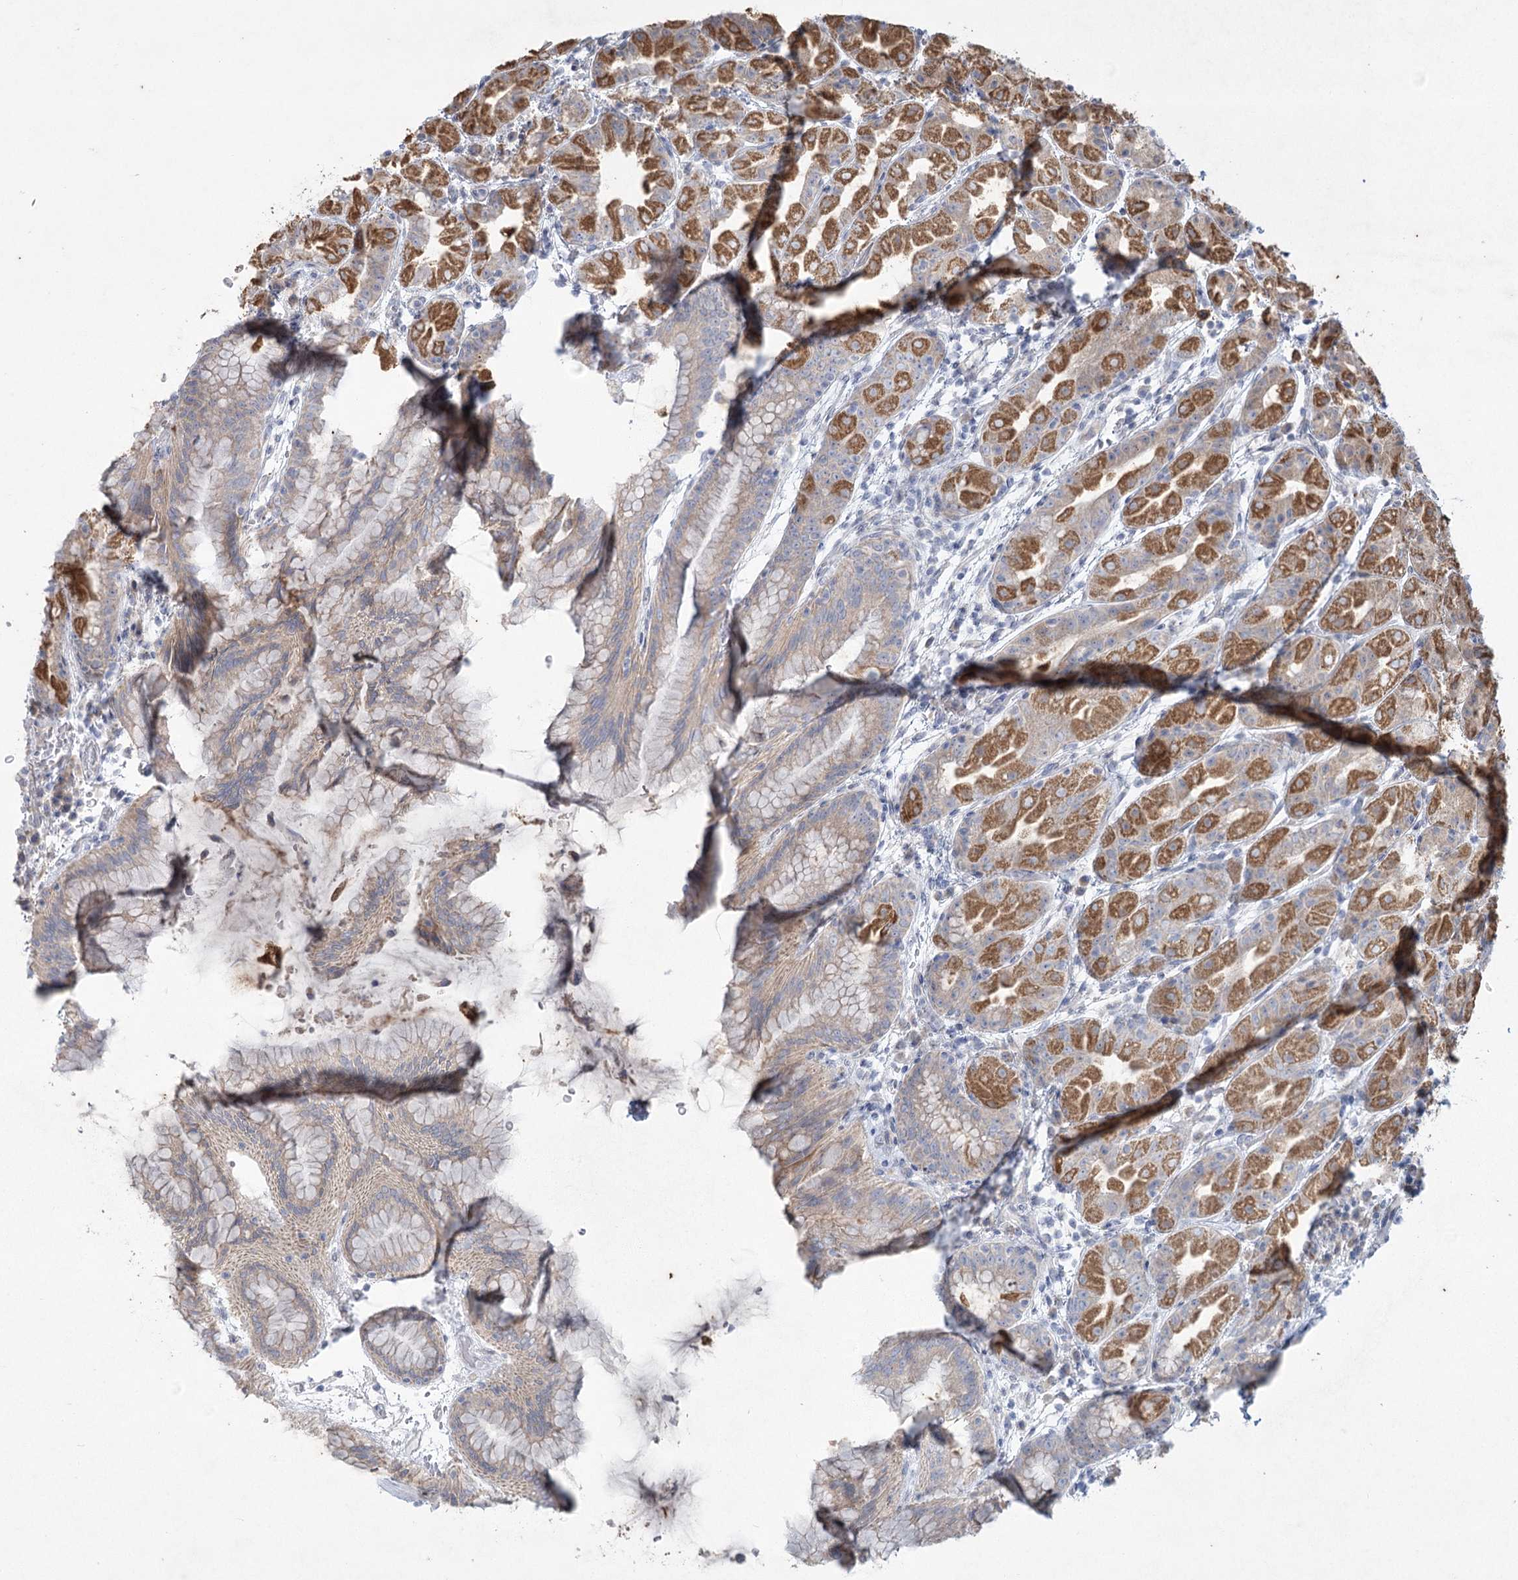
{"staining": {"intensity": "moderate", "quantity": "25%-75%", "location": "cytoplasmic/membranous"}, "tissue": "stomach", "cell_type": "Glandular cells", "image_type": "normal", "snomed": [{"axis": "morphology", "description": "Normal tissue, NOS"}, {"axis": "topography", "description": "Stomach"}], "caption": "Immunohistochemical staining of unremarkable human stomach demonstrates medium levels of moderate cytoplasmic/membranous expression in approximately 25%-75% of glandular cells. Nuclei are stained in blue.", "gene": "PLA2G12A", "patient": {"sex": "female", "age": 79}}